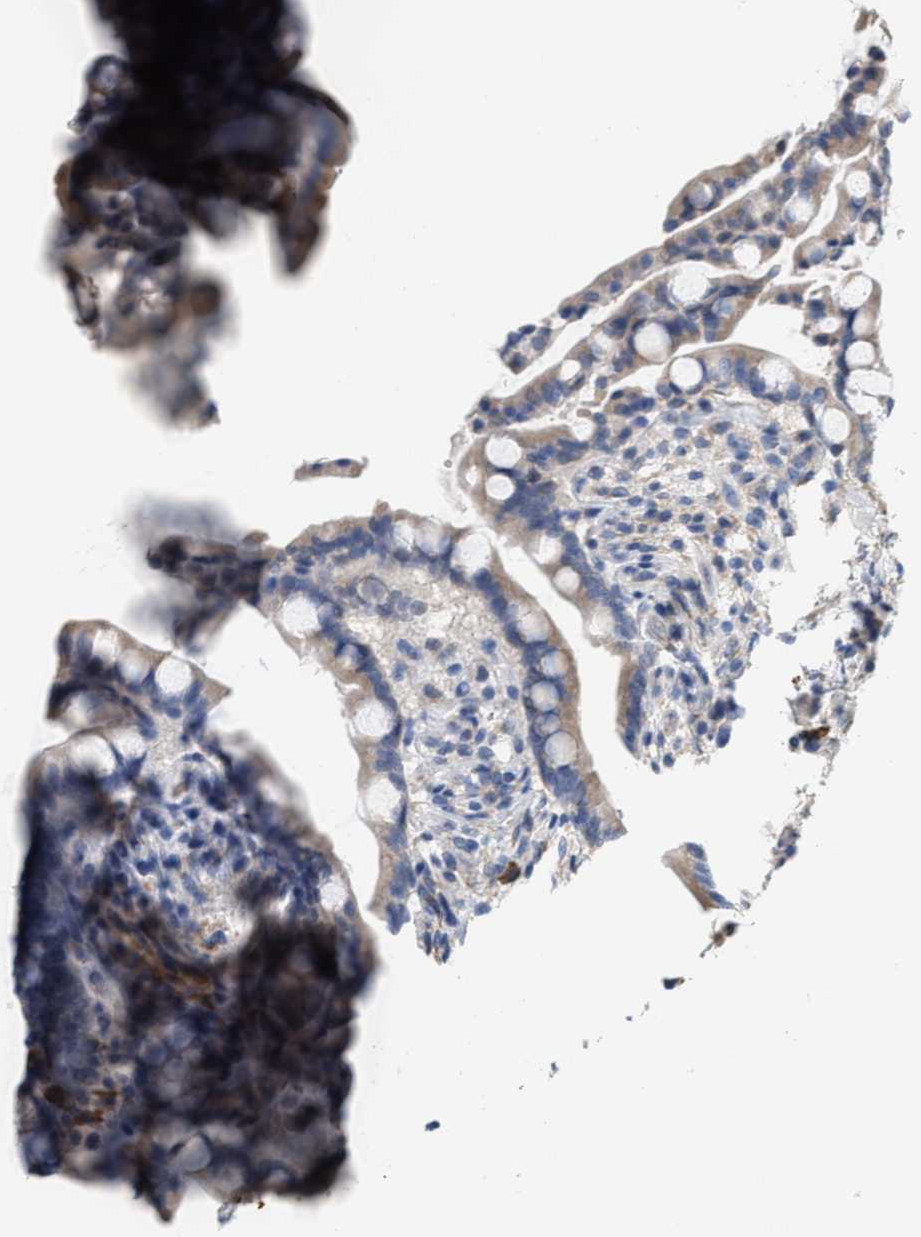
{"staining": {"intensity": "negative", "quantity": "none", "location": "none"}, "tissue": "colon", "cell_type": "Endothelial cells", "image_type": "normal", "snomed": [{"axis": "morphology", "description": "Normal tissue, NOS"}, {"axis": "topography", "description": "Colon"}], "caption": "IHC of unremarkable colon shows no positivity in endothelial cells. The staining is performed using DAB brown chromogen with nuclei counter-stained in using hematoxylin.", "gene": "RYR2", "patient": {"sex": "male", "age": 73}}